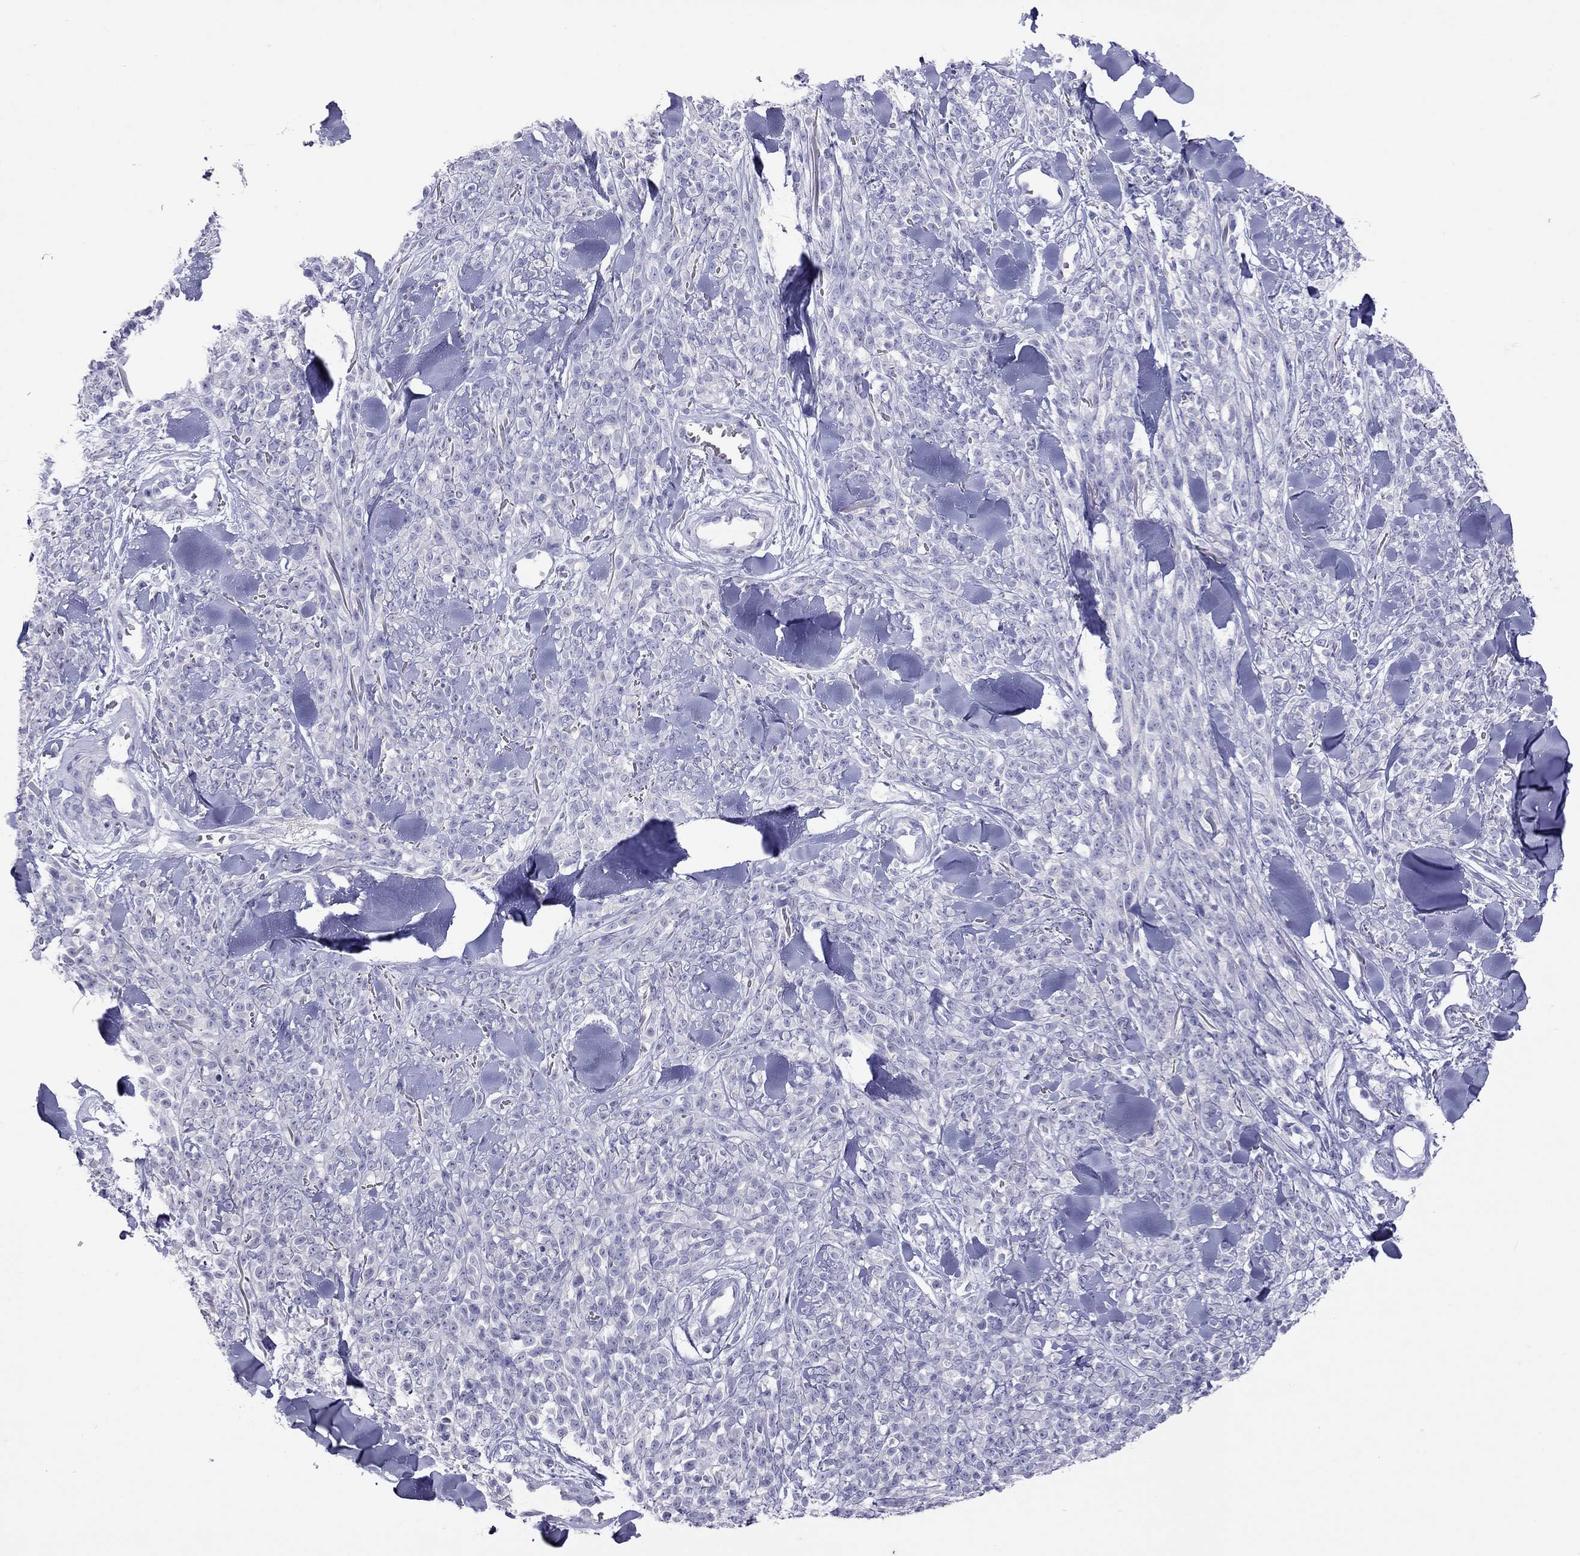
{"staining": {"intensity": "negative", "quantity": "none", "location": "none"}, "tissue": "melanoma", "cell_type": "Tumor cells", "image_type": "cancer", "snomed": [{"axis": "morphology", "description": "Malignant melanoma, NOS"}, {"axis": "topography", "description": "Skin"}, {"axis": "topography", "description": "Skin of trunk"}], "caption": "This is an IHC micrograph of human melanoma. There is no staining in tumor cells.", "gene": "MUC16", "patient": {"sex": "male", "age": 74}}